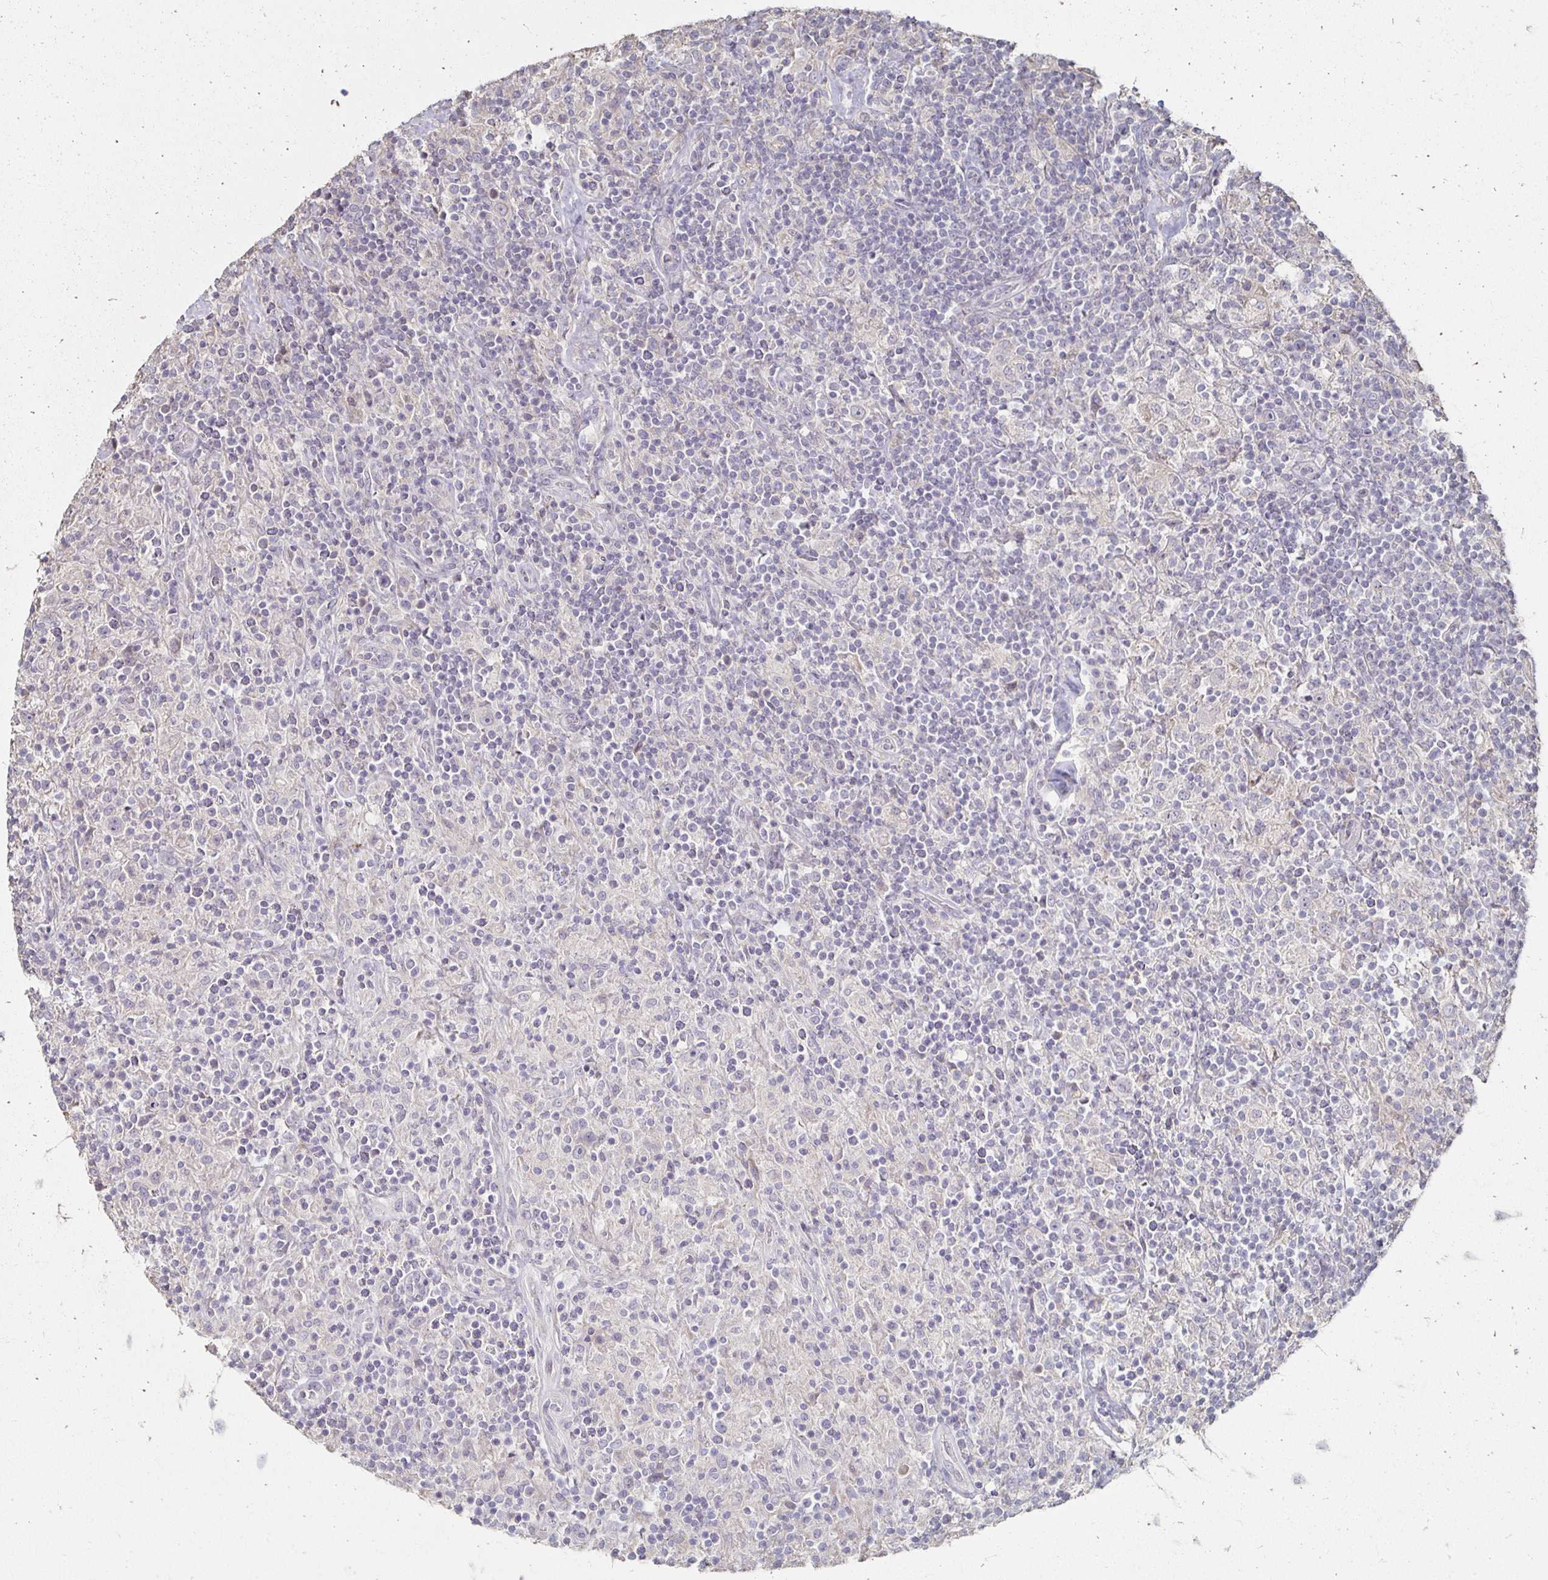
{"staining": {"intensity": "negative", "quantity": "none", "location": "none"}, "tissue": "lymphoma", "cell_type": "Tumor cells", "image_type": "cancer", "snomed": [{"axis": "morphology", "description": "Hodgkin's disease, NOS"}, {"axis": "topography", "description": "Lymph node"}], "caption": "A photomicrograph of lymphoma stained for a protein exhibits no brown staining in tumor cells.", "gene": "ZNF727", "patient": {"sex": "male", "age": 70}}